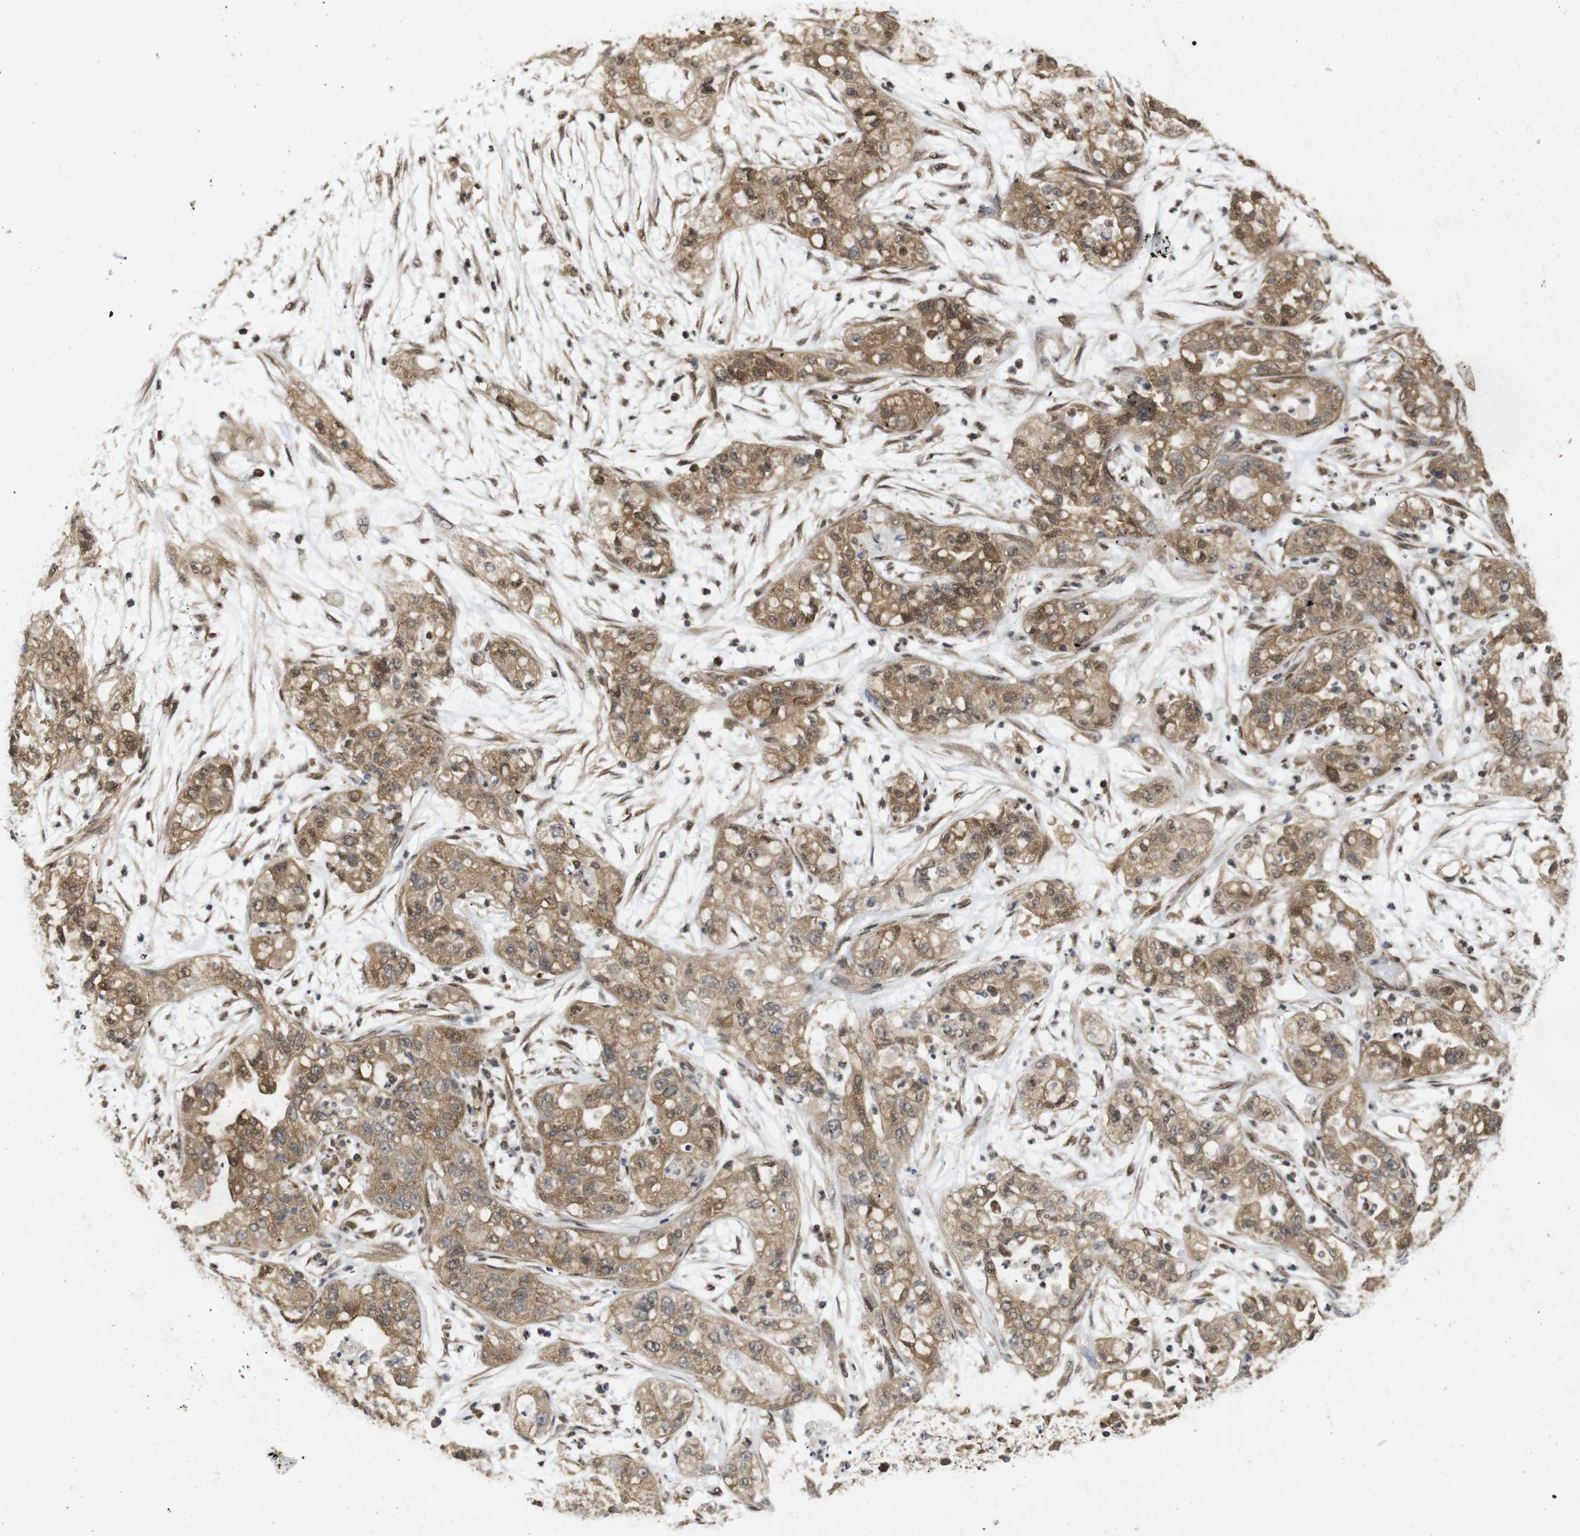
{"staining": {"intensity": "moderate", "quantity": ">75%", "location": "cytoplasmic/membranous,nuclear"}, "tissue": "pancreatic cancer", "cell_type": "Tumor cells", "image_type": "cancer", "snomed": [{"axis": "morphology", "description": "Adenocarcinoma, NOS"}, {"axis": "topography", "description": "Pancreas"}], "caption": "Protein staining shows moderate cytoplasmic/membranous and nuclear staining in approximately >75% of tumor cells in pancreatic cancer. The staining was performed using DAB (3,3'-diaminobenzidine) to visualize the protein expression in brown, while the nuclei were stained in blue with hematoxylin (Magnification: 20x).", "gene": "SUMO3", "patient": {"sex": "female", "age": 78}}